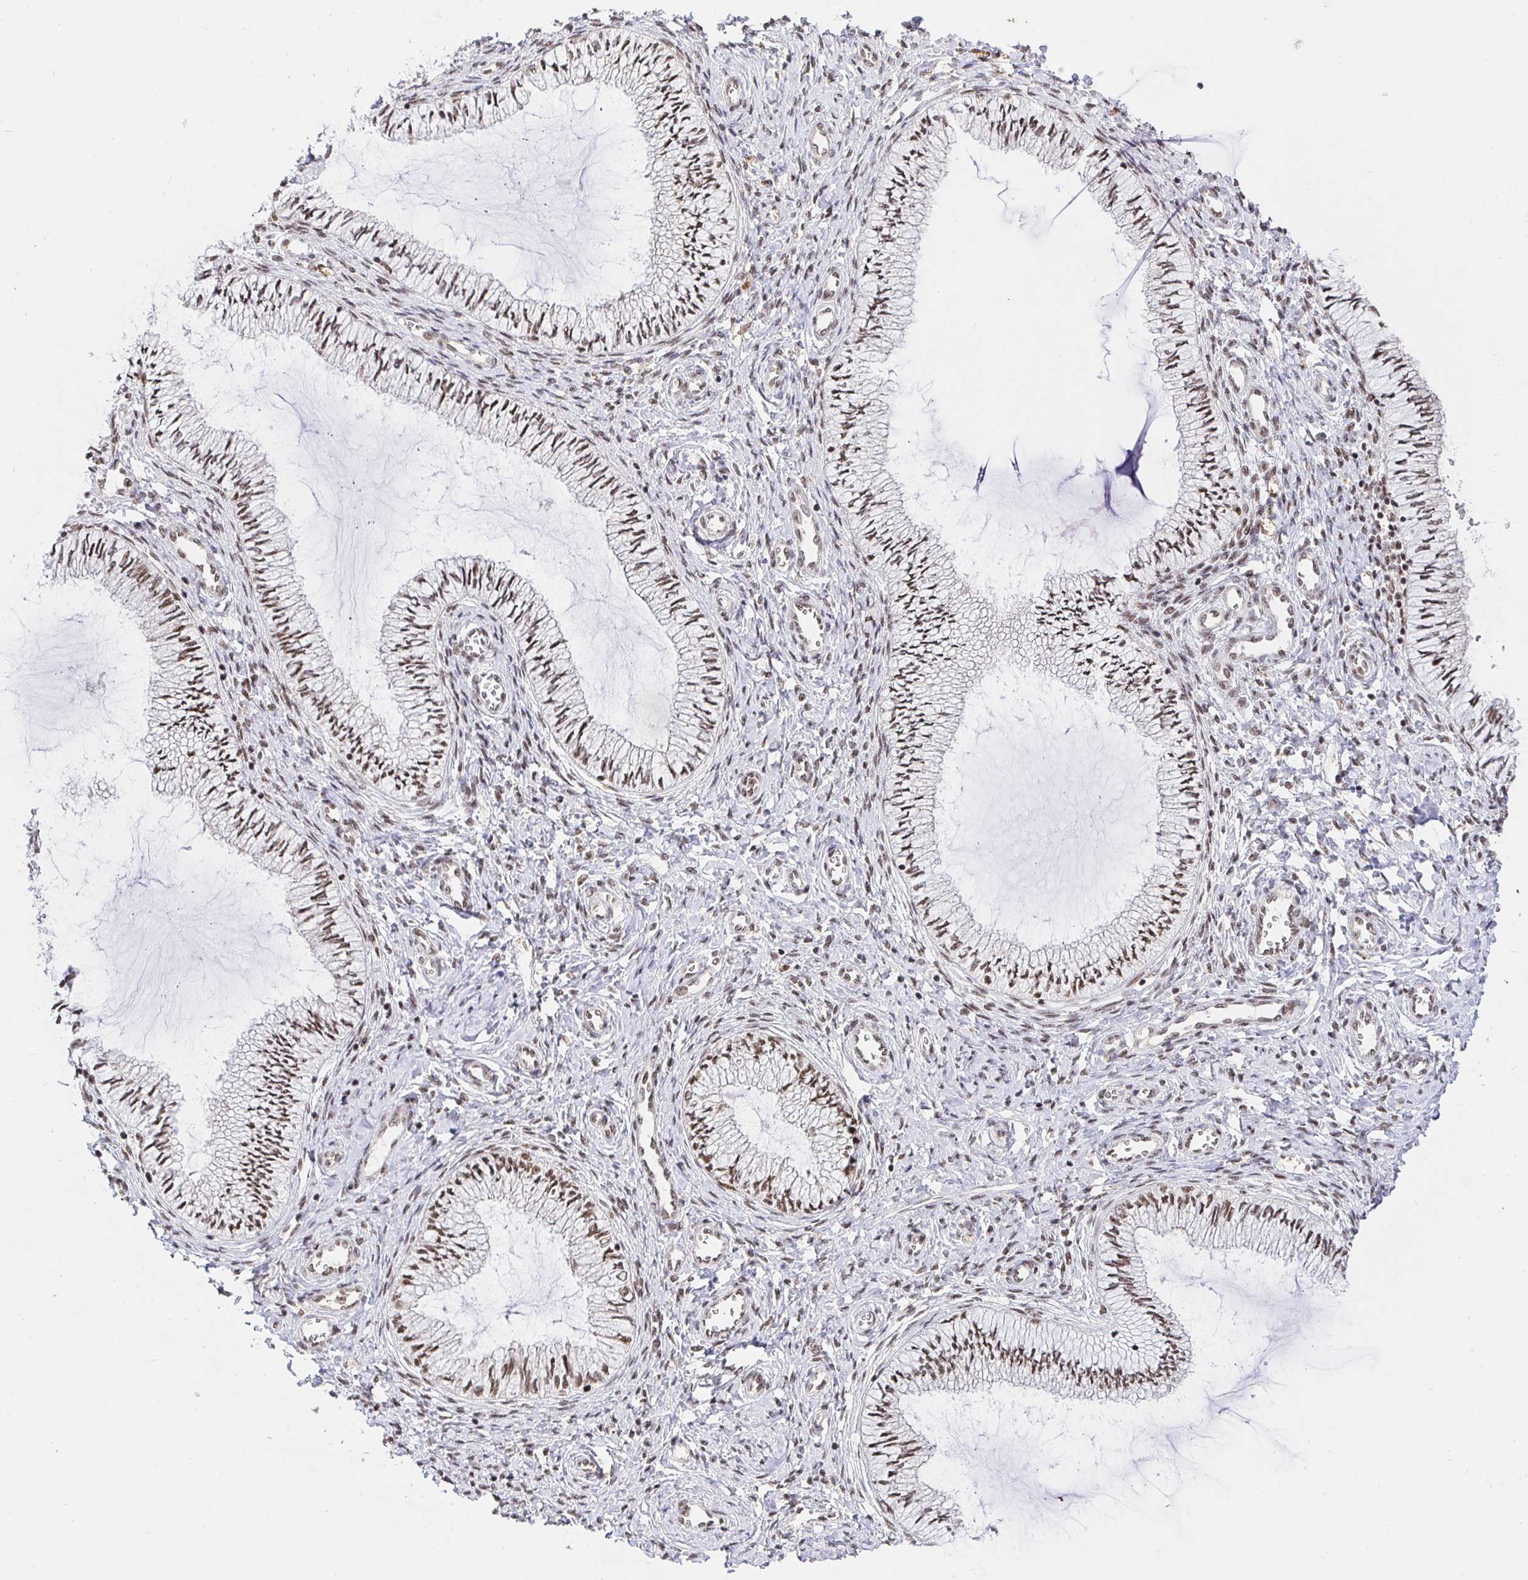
{"staining": {"intensity": "moderate", "quantity": ">75%", "location": "nuclear"}, "tissue": "cervix", "cell_type": "Glandular cells", "image_type": "normal", "snomed": [{"axis": "morphology", "description": "Normal tissue, NOS"}, {"axis": "topography", "description": "Cervix"}], "caption": "Brown immunohistochemical staining in unremarkable human cervix reveals moderate nuclear expression in approximately >75% of glandular cells.", "gene": "USF1", "patient": {"sex": "female", "age": 24}}